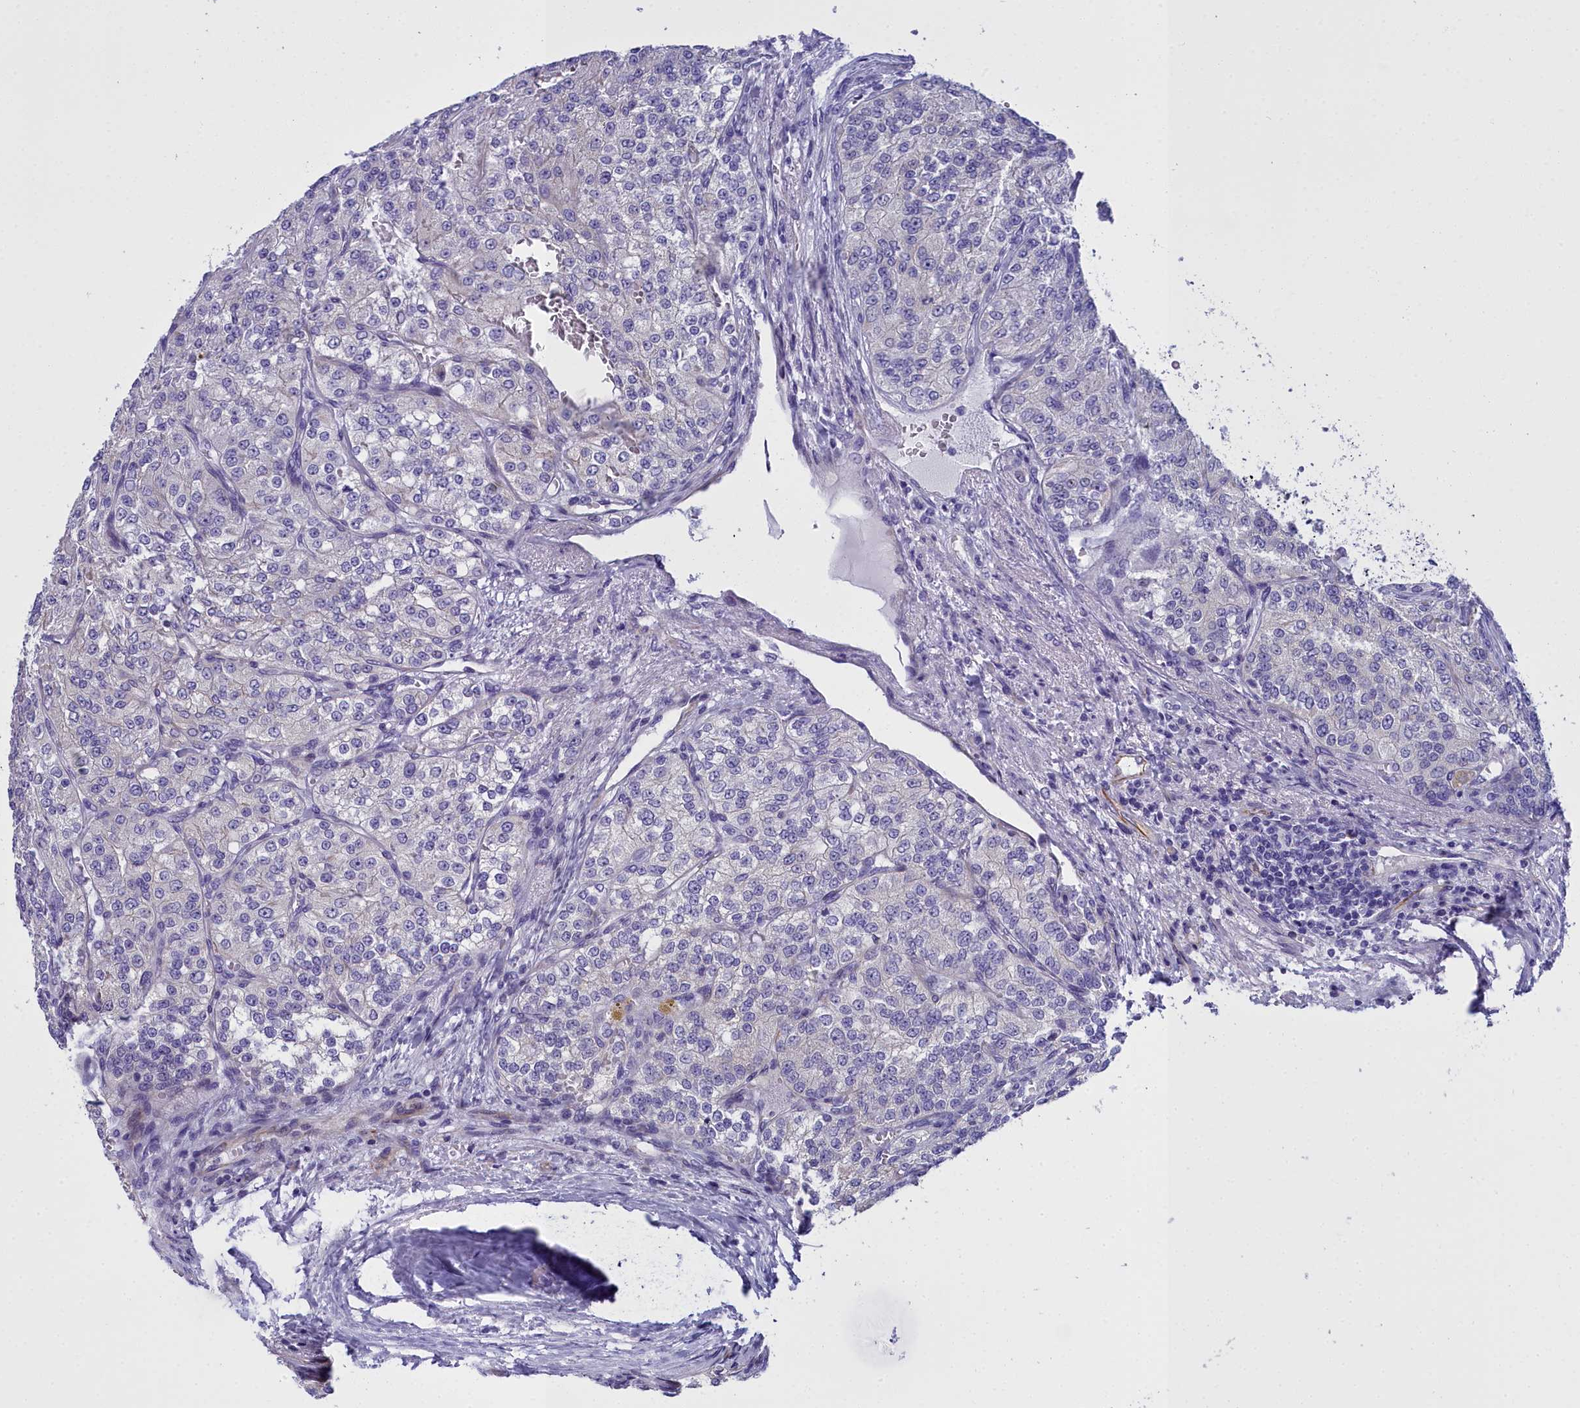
{"staining": {"intensity": "negative", "quantity": "none", "location": "none"}, "tissue": "renal cancer", "cell_type": "Tumor cells", "image_type": "cancer", "snomed": [{"axis": "morphology", "description": "Adenocarcinoma, NOS"}, {"axis": "topography", "description": "Kidney"}], "caption": "Immunohistochemistry (IHC) of human adenocarcinoma (renal) displays no expression in tumor cells.", "gene": "TIMM22", "patient": {"sex": "female", "age": 63}}